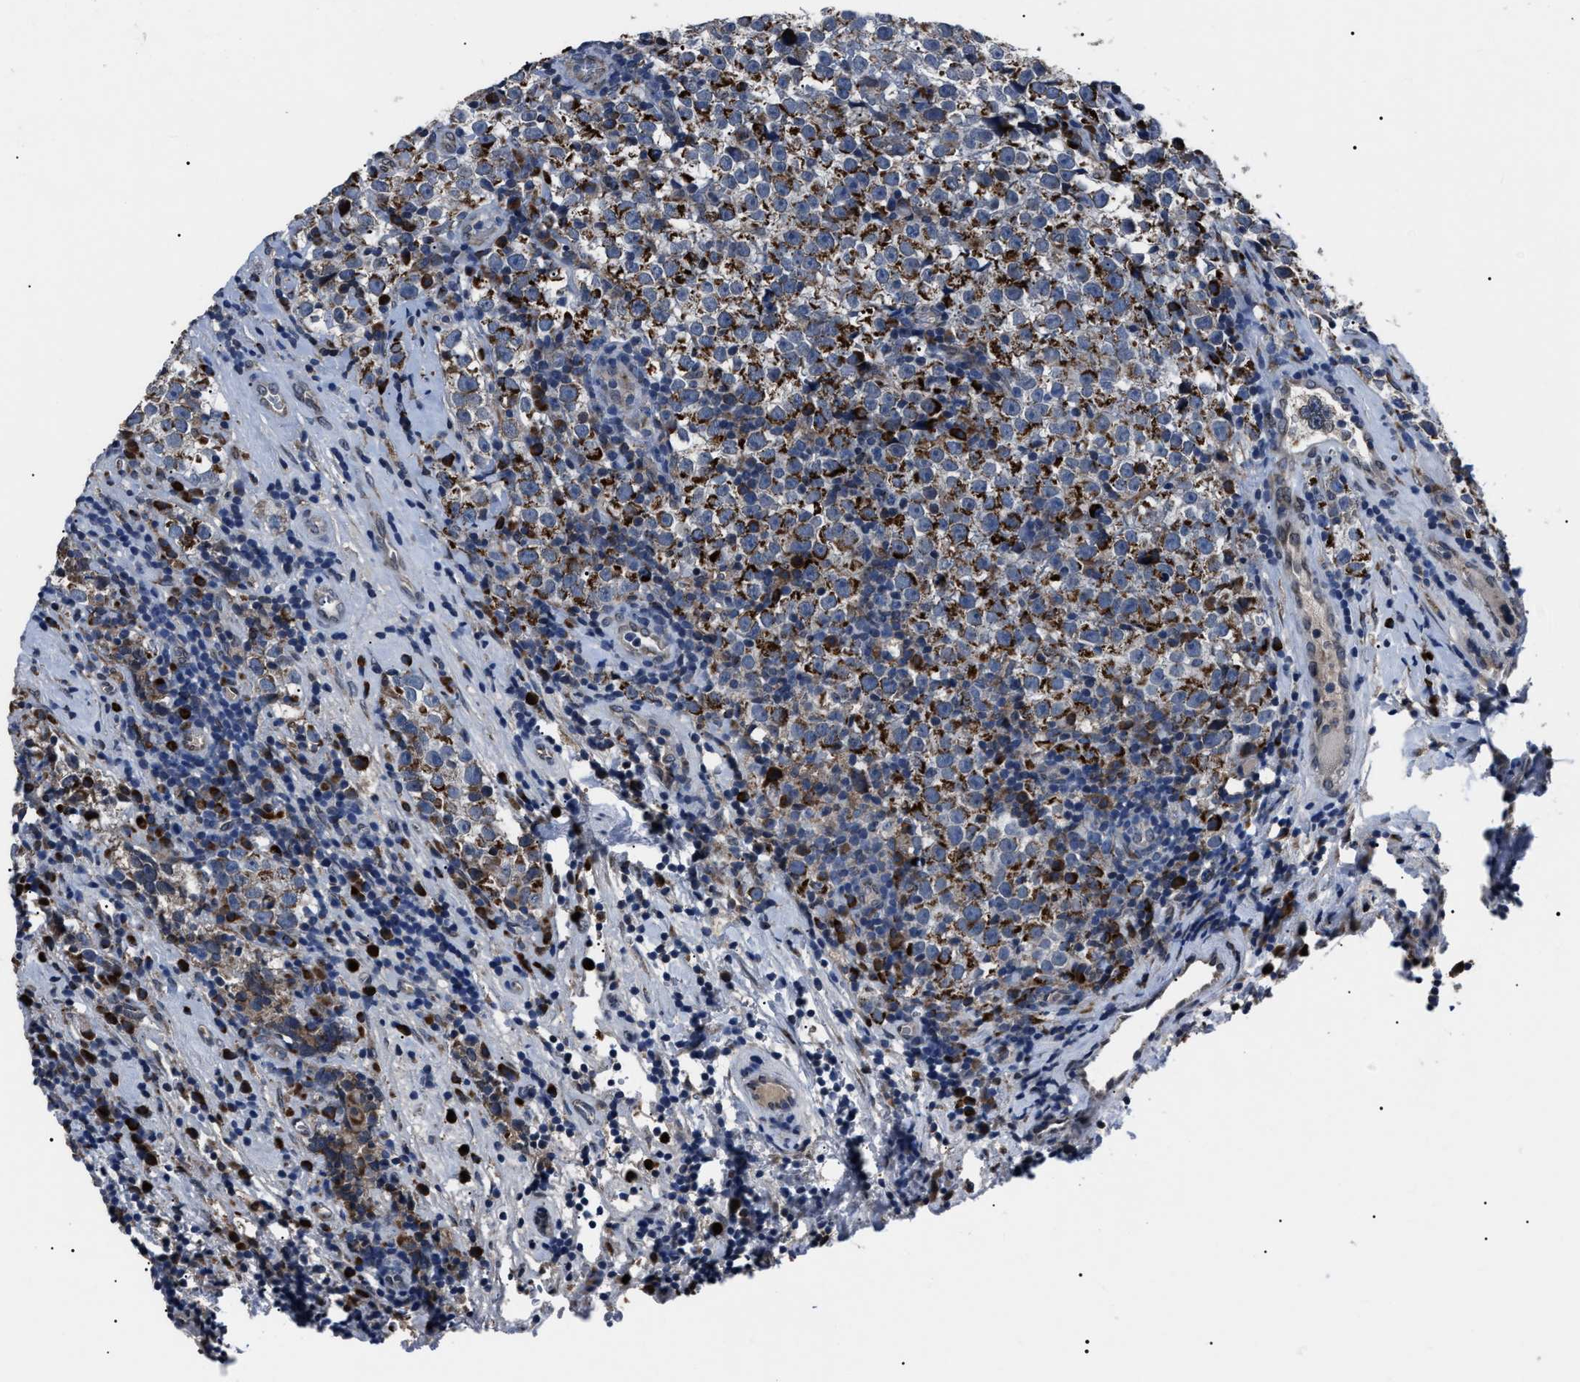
{"staining": {"intensity": "moderate", "quantity": ">75%", "location": "cytoplasmic/membranous"}, "tissue": "testis cancer", "cell_type": "Tumor cells", "image_type": "cancer", "snomed": [{"axis": "morphology", "description": "Normal tissue, NOS"}, {"axis": "morphology", "description": "Seminoma, NOS"}, {"axis": "topography", "description": "Testis"}], "caption": "Seminoma (testis) tissue shows moderate cytoplasmic/membranous staining in approximately >75% of tumor cells, visualized by immunohistochemistry.", "gene": "LRRC14", "patient": {"sex": "male", "age": 43}}